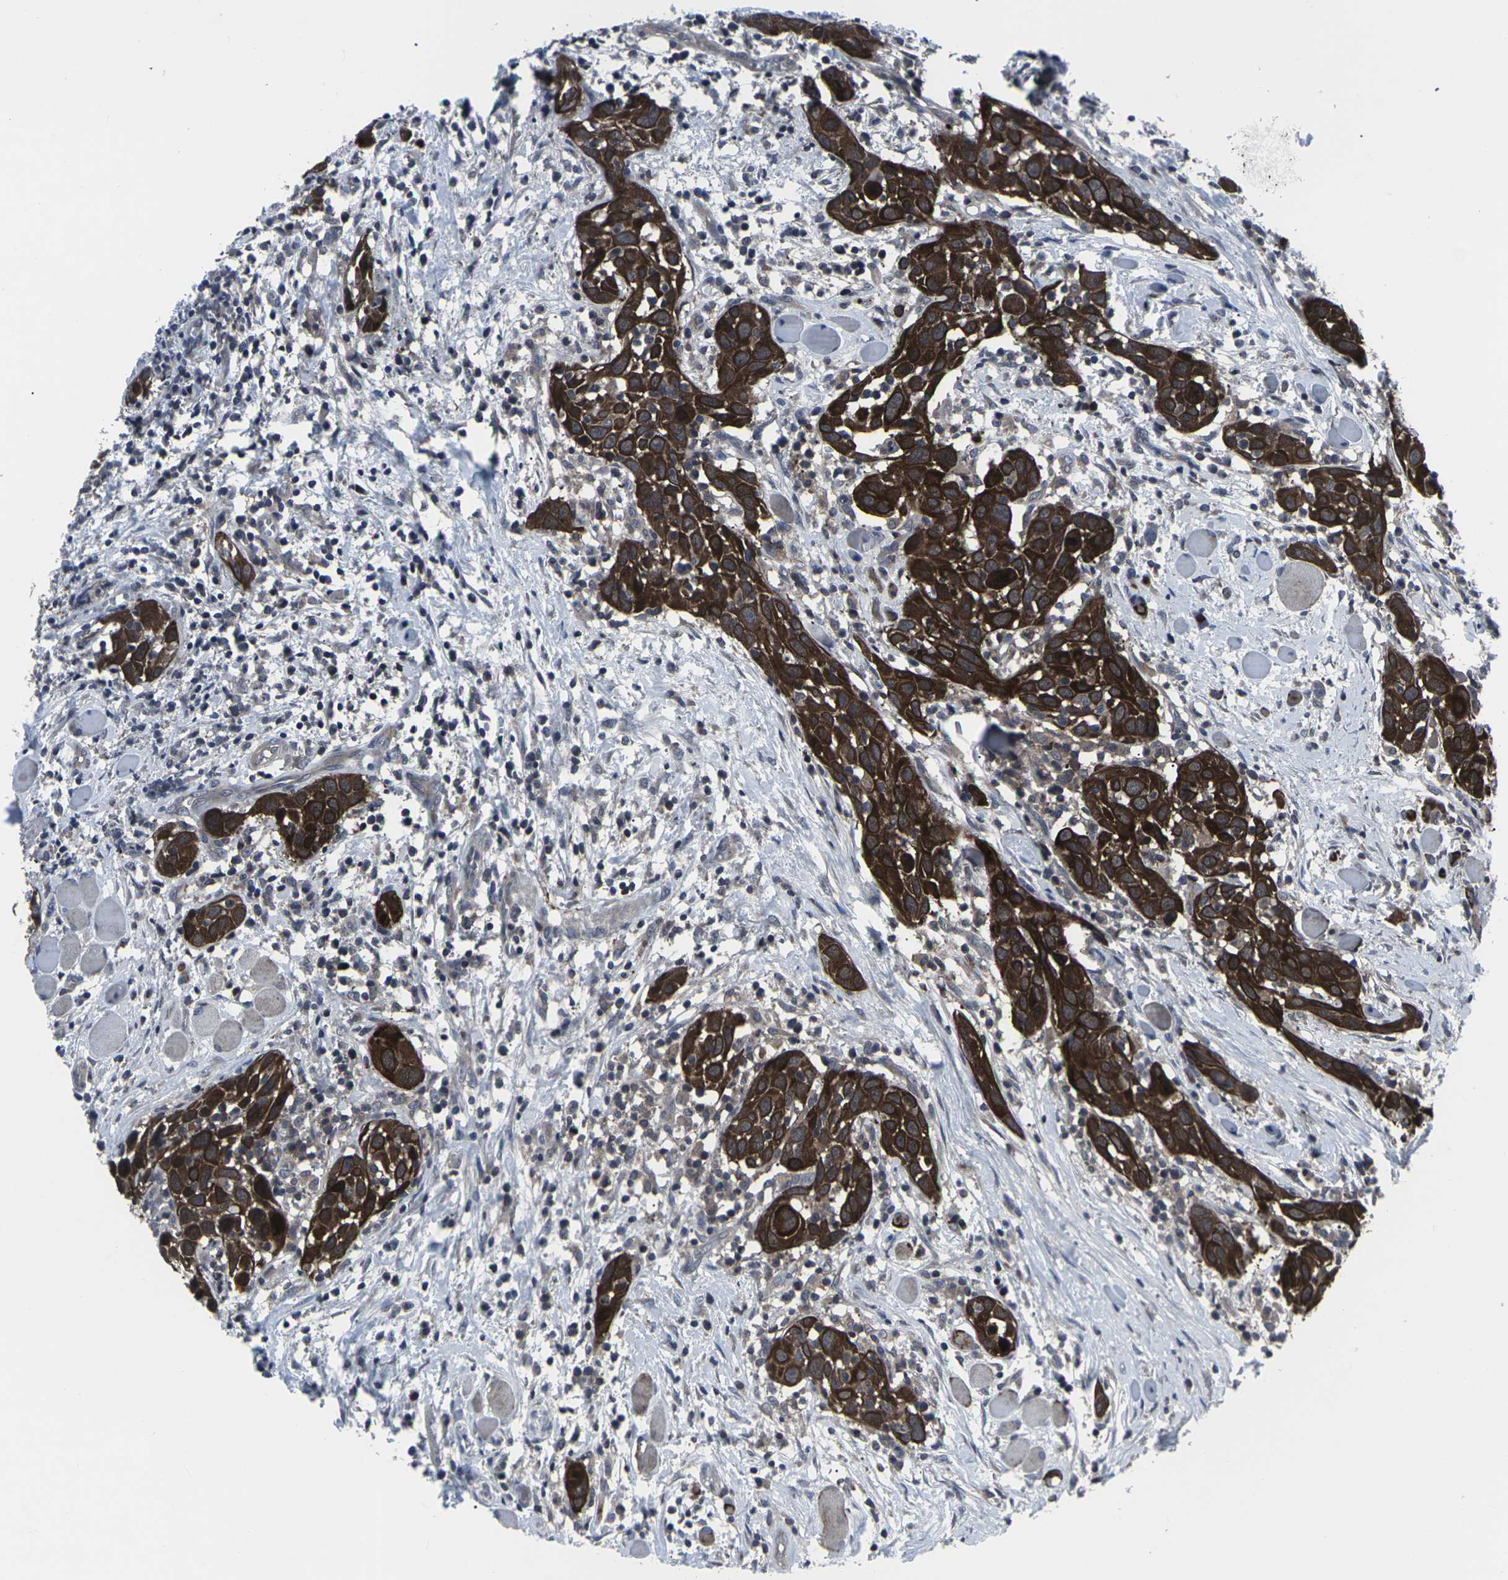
{"staining": {"intensity": "strong", "quantity": ">75%", "location": "cytoplasmic/membranous"}, "tissue": "head and neck cancer", "cell_type": "Tumor cells", "image_type": "cancer", "snomed": [{"axis": "morphology", "description": "Squamous cell carcinoma, NOS"}, {"axis": "topography", "description": "Oral tissue"}, {"axis": "topography", "description": "Head-Neck"}], "caption": "Protein positivity by immunohistochemistry (IHC) displays strong cytoplasmic/membranous positivity in about >75% of tumor cells in head and neck cancer (squamous cell carcinoma).", "gene": "HPRT1", "patient": {"sex": "female", "age": 50}}